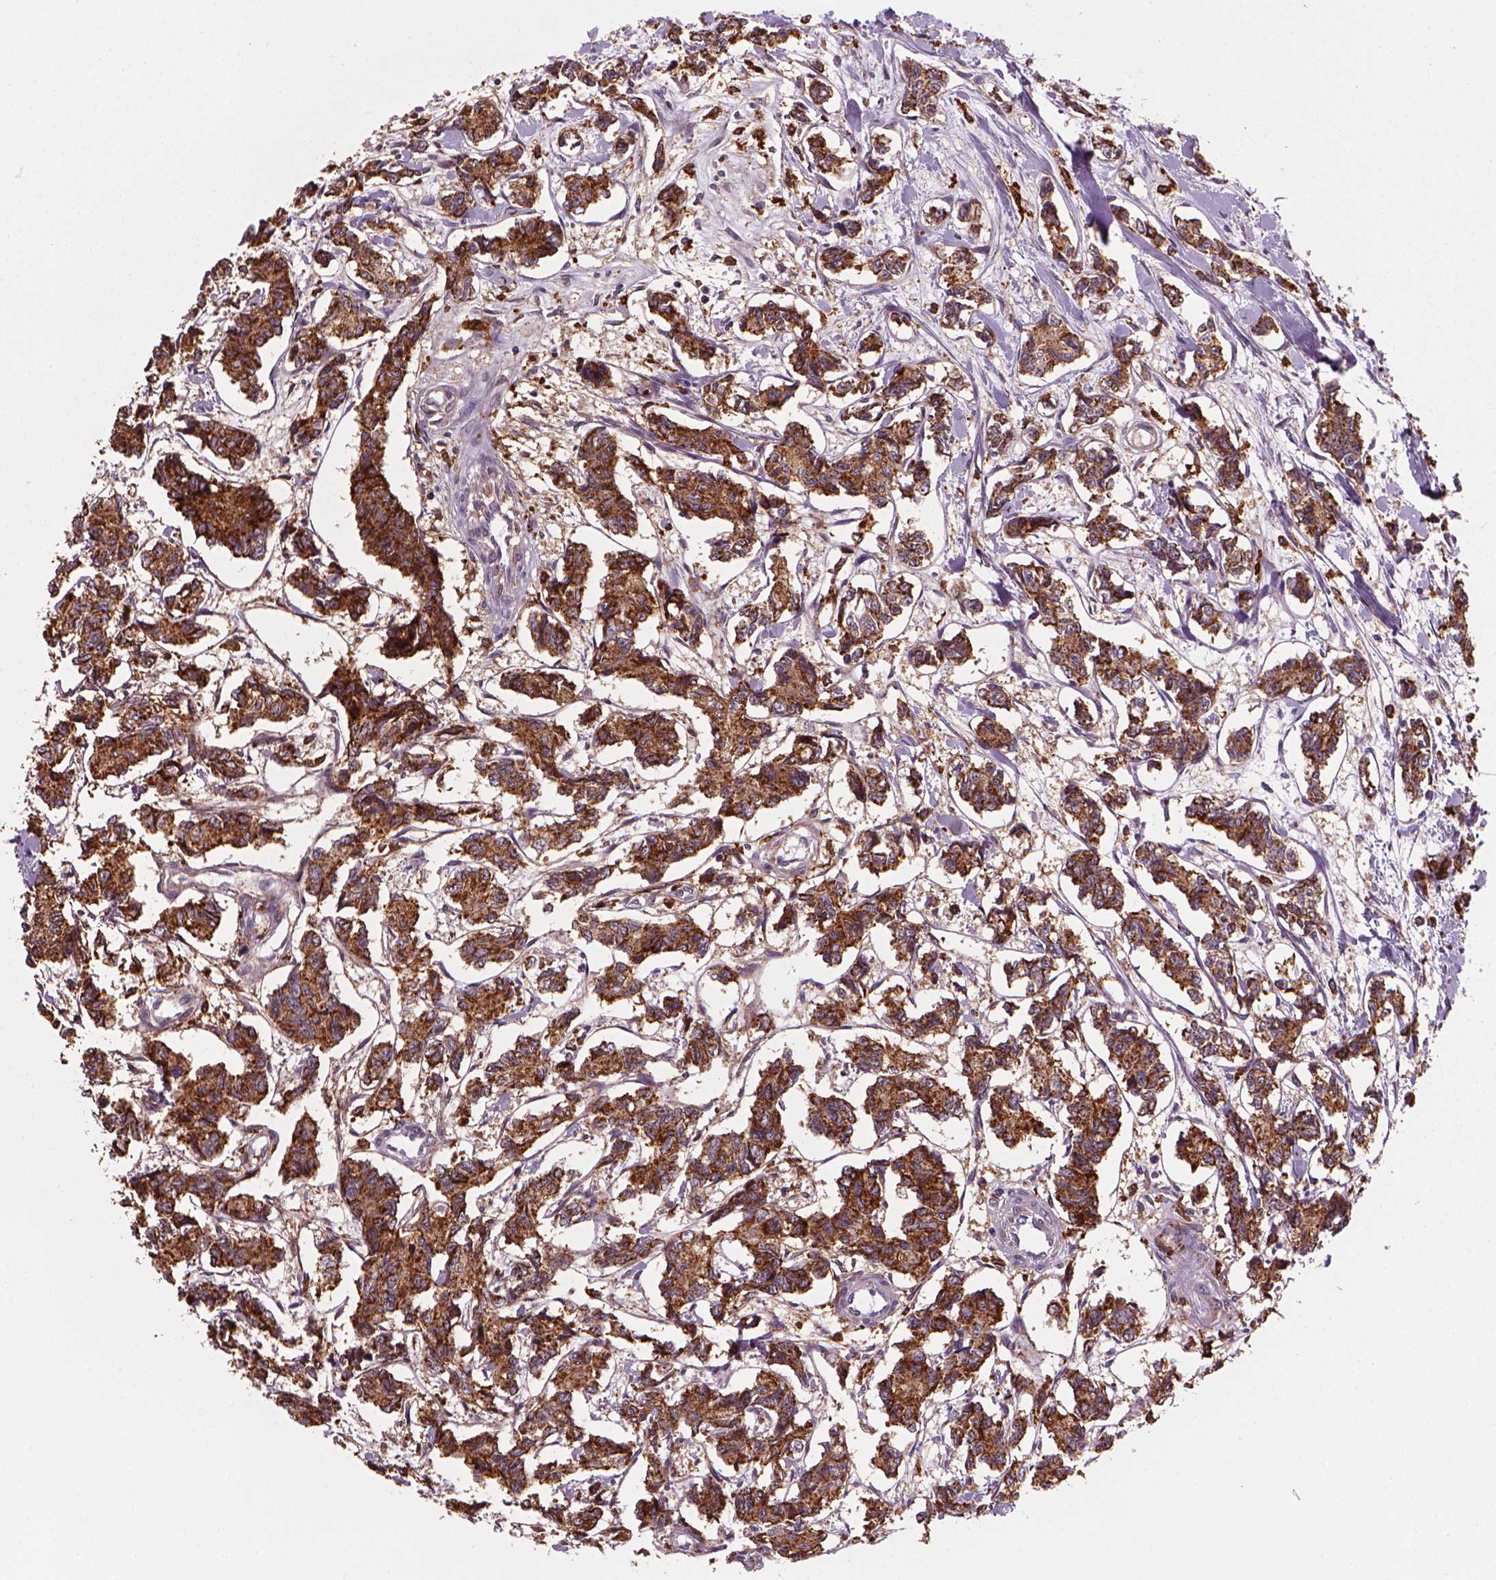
{"staining": {"intensity": "strong", "quantity": ">75%", "location": "cytoplasmic/membranous"}, "tissue": "carcinoid", "cell_type": "Tumor cells", "image_type": "cancer", "snomed": [{"axis": "morphology", "description": "Carcinoid, malignant, NOS"}, {"axis": "topography", "description": "Kidney"}], "caption": "Brown immunohistochemical staining in human carcinoid displays strong cytoplasmic/membranous positivity in about >75% of tumor cells.", "gene": "MARCKS", "patient": {"sex": "female", "age": 41}}